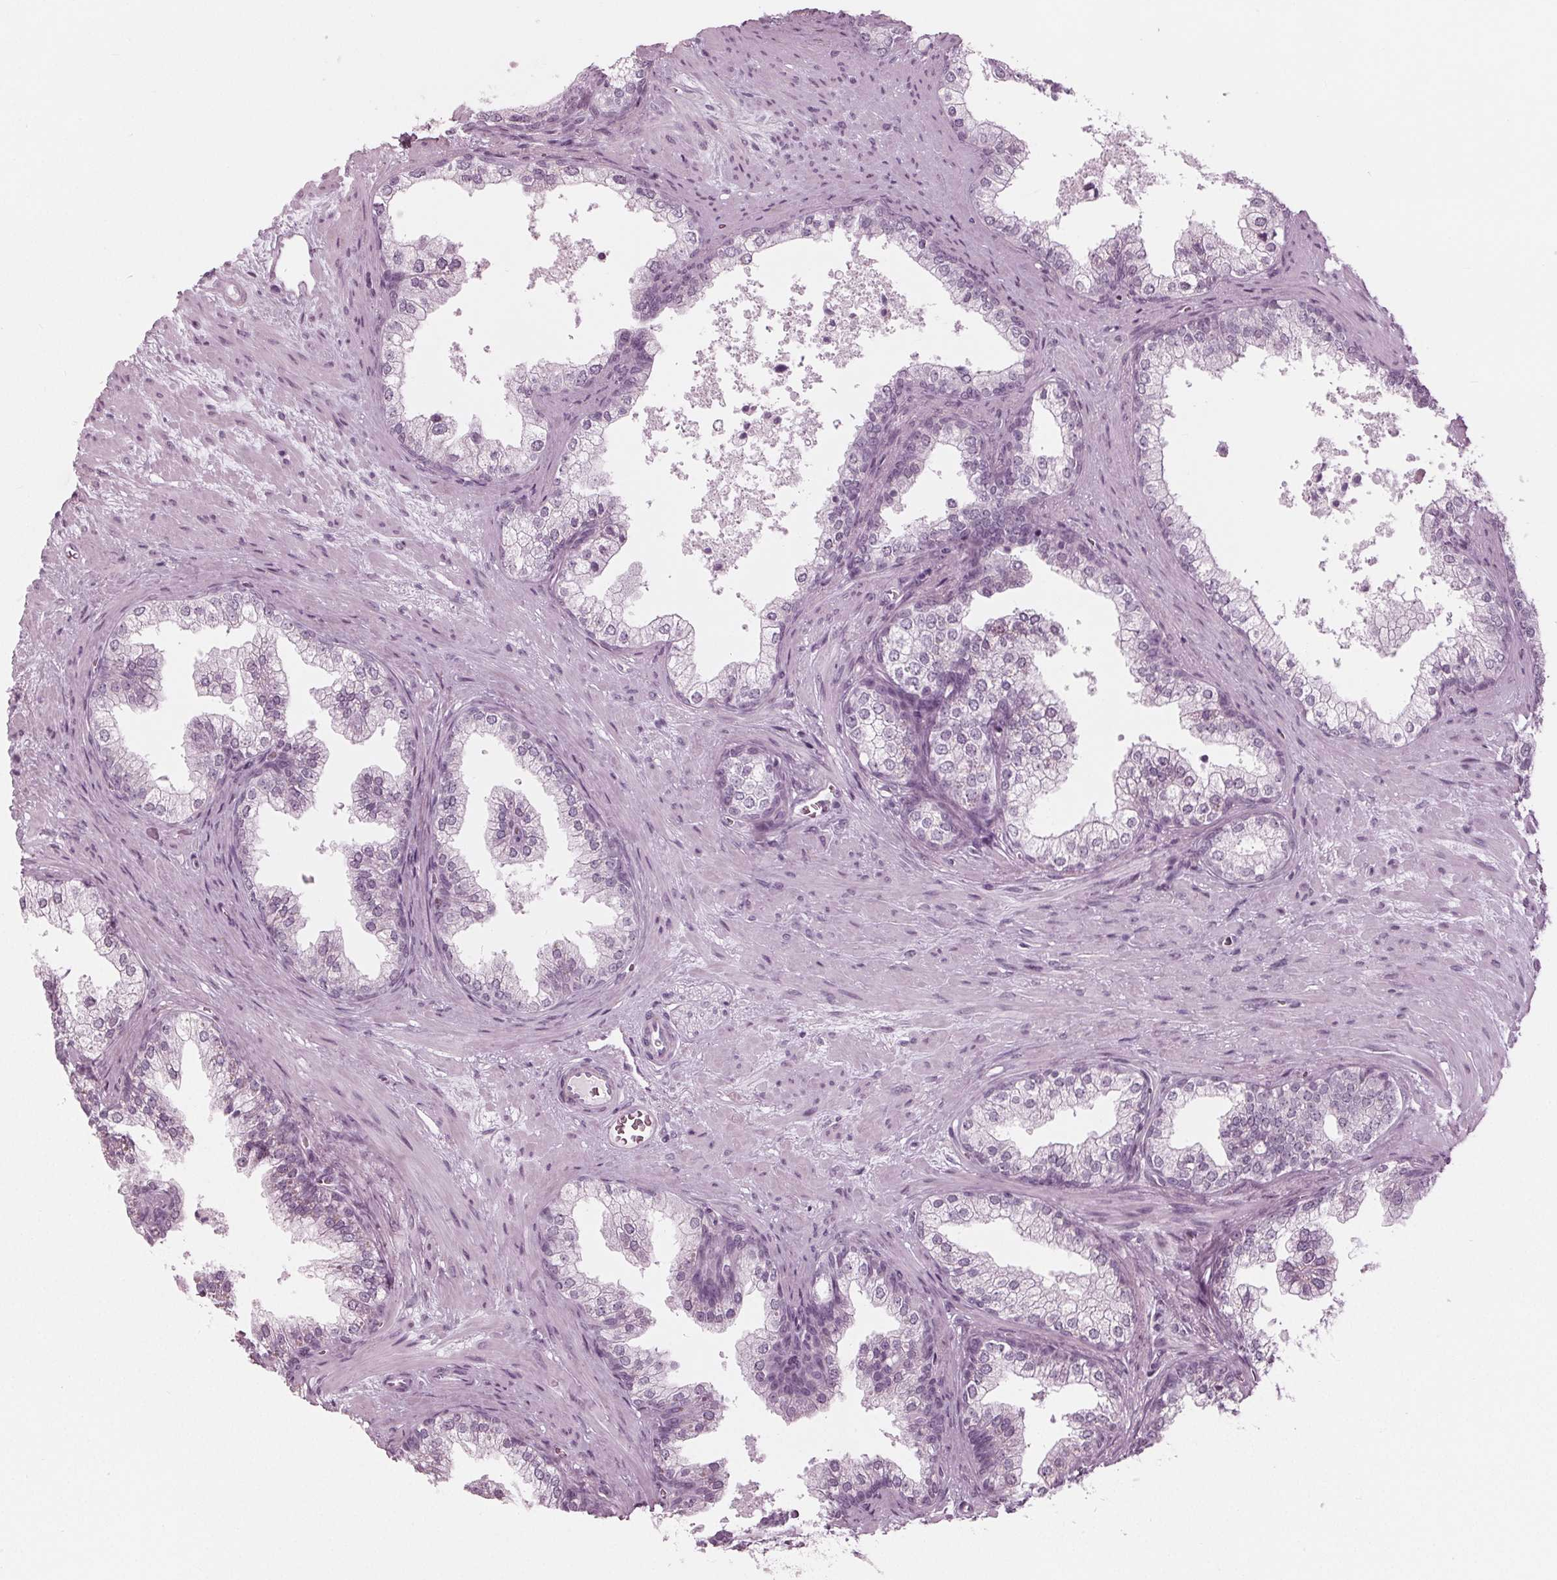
{"staining": {"intensity": "negative", "quantity": "none", "location": "none"}, "tissue": "prostate", "cell_type": "Glandular cells", "image_type": "normal", "snomed": [{"axis": "morphology", "description": "Normal tissue, NOS"}, {"axis": "topography", "description": "Prostate"}], "caption": "Prostate stained for a protein using immunohistochemistry exhibits no staining glandular cells.", "gene": "KRT28", "patient": {"sex": "male", "age": 79}}